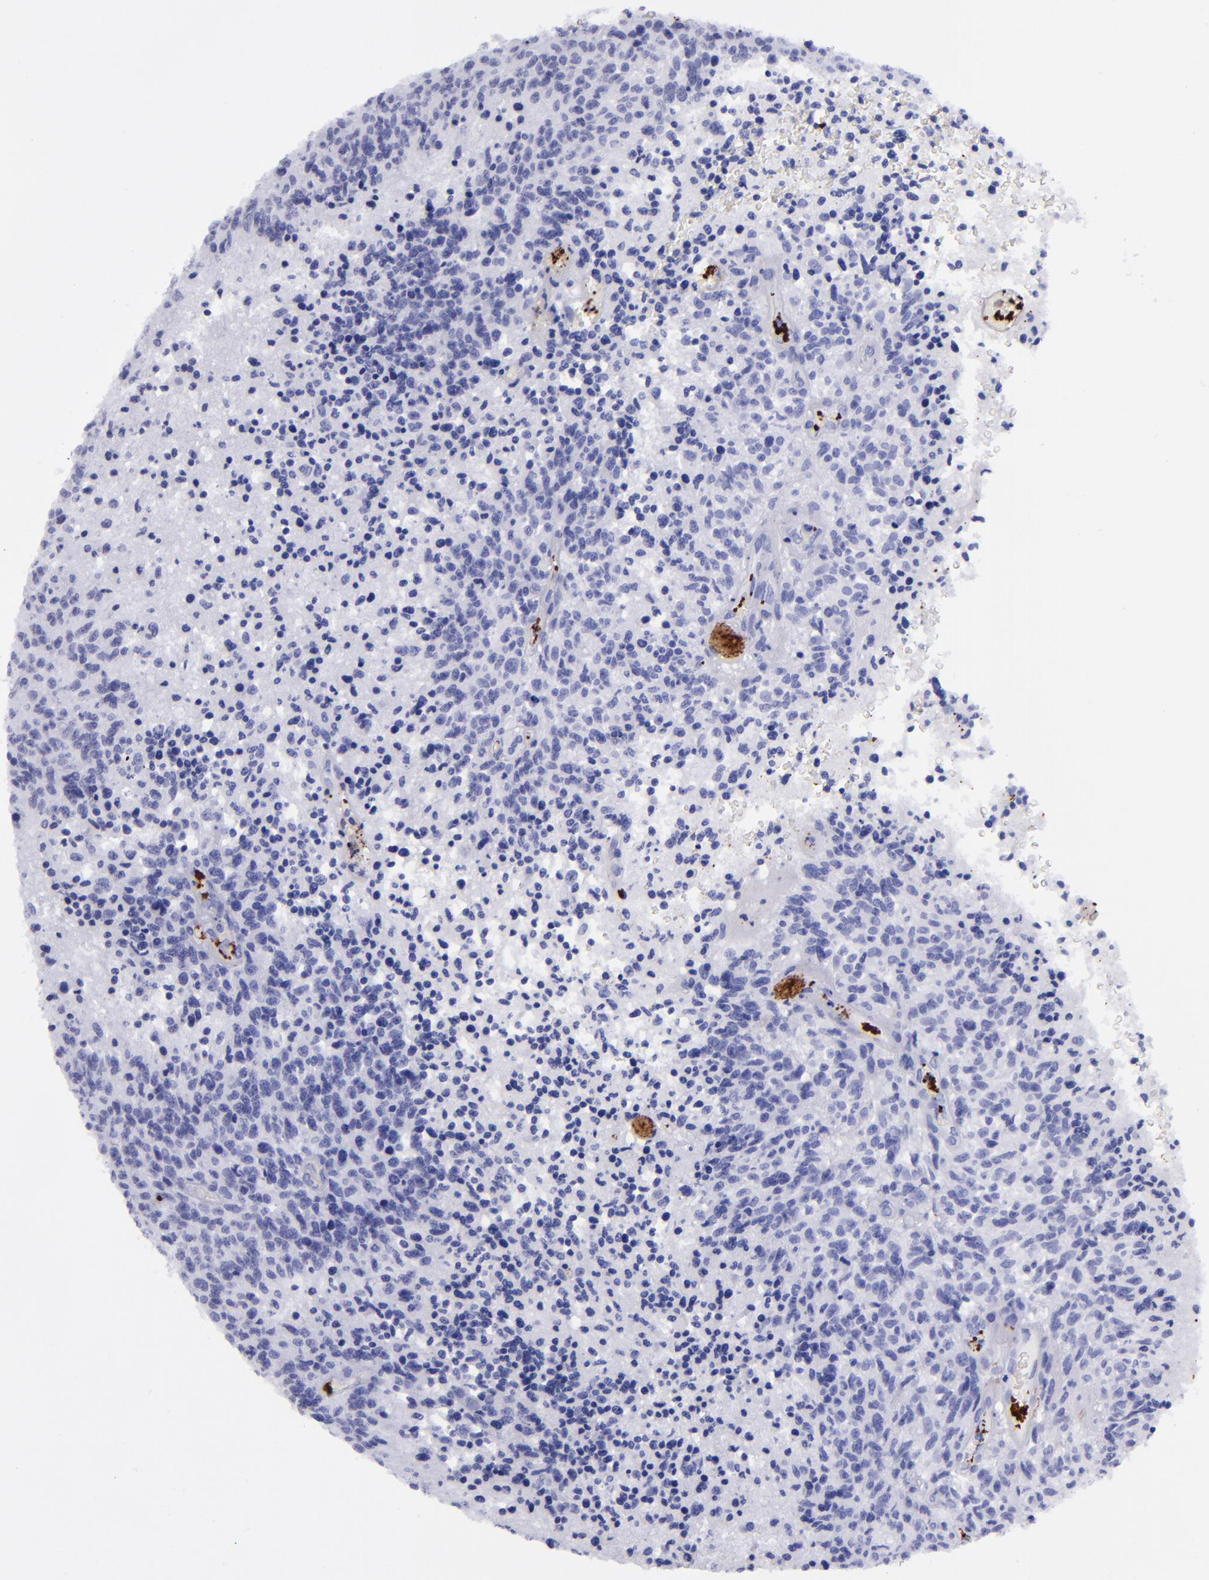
{"staining": {"intensity": "negative", "quantity": "none", "location": "none"}, "tissue": "glioma", "cell_type": "Tumor cells", "image_type": "cancer", "snomed": [{"axis": "morphology", "description": "Glioma, malignant, High grade"}, {"axis": "topography", "description": "Brain"}], "caption": "Immunohistochemistry image of human malignant glioma (high-grade) stained for a protein (brown), which displays no expression in tumor cells.", "gene": "EFCAB13", "patient": {"sex": "male", "age": 36}}